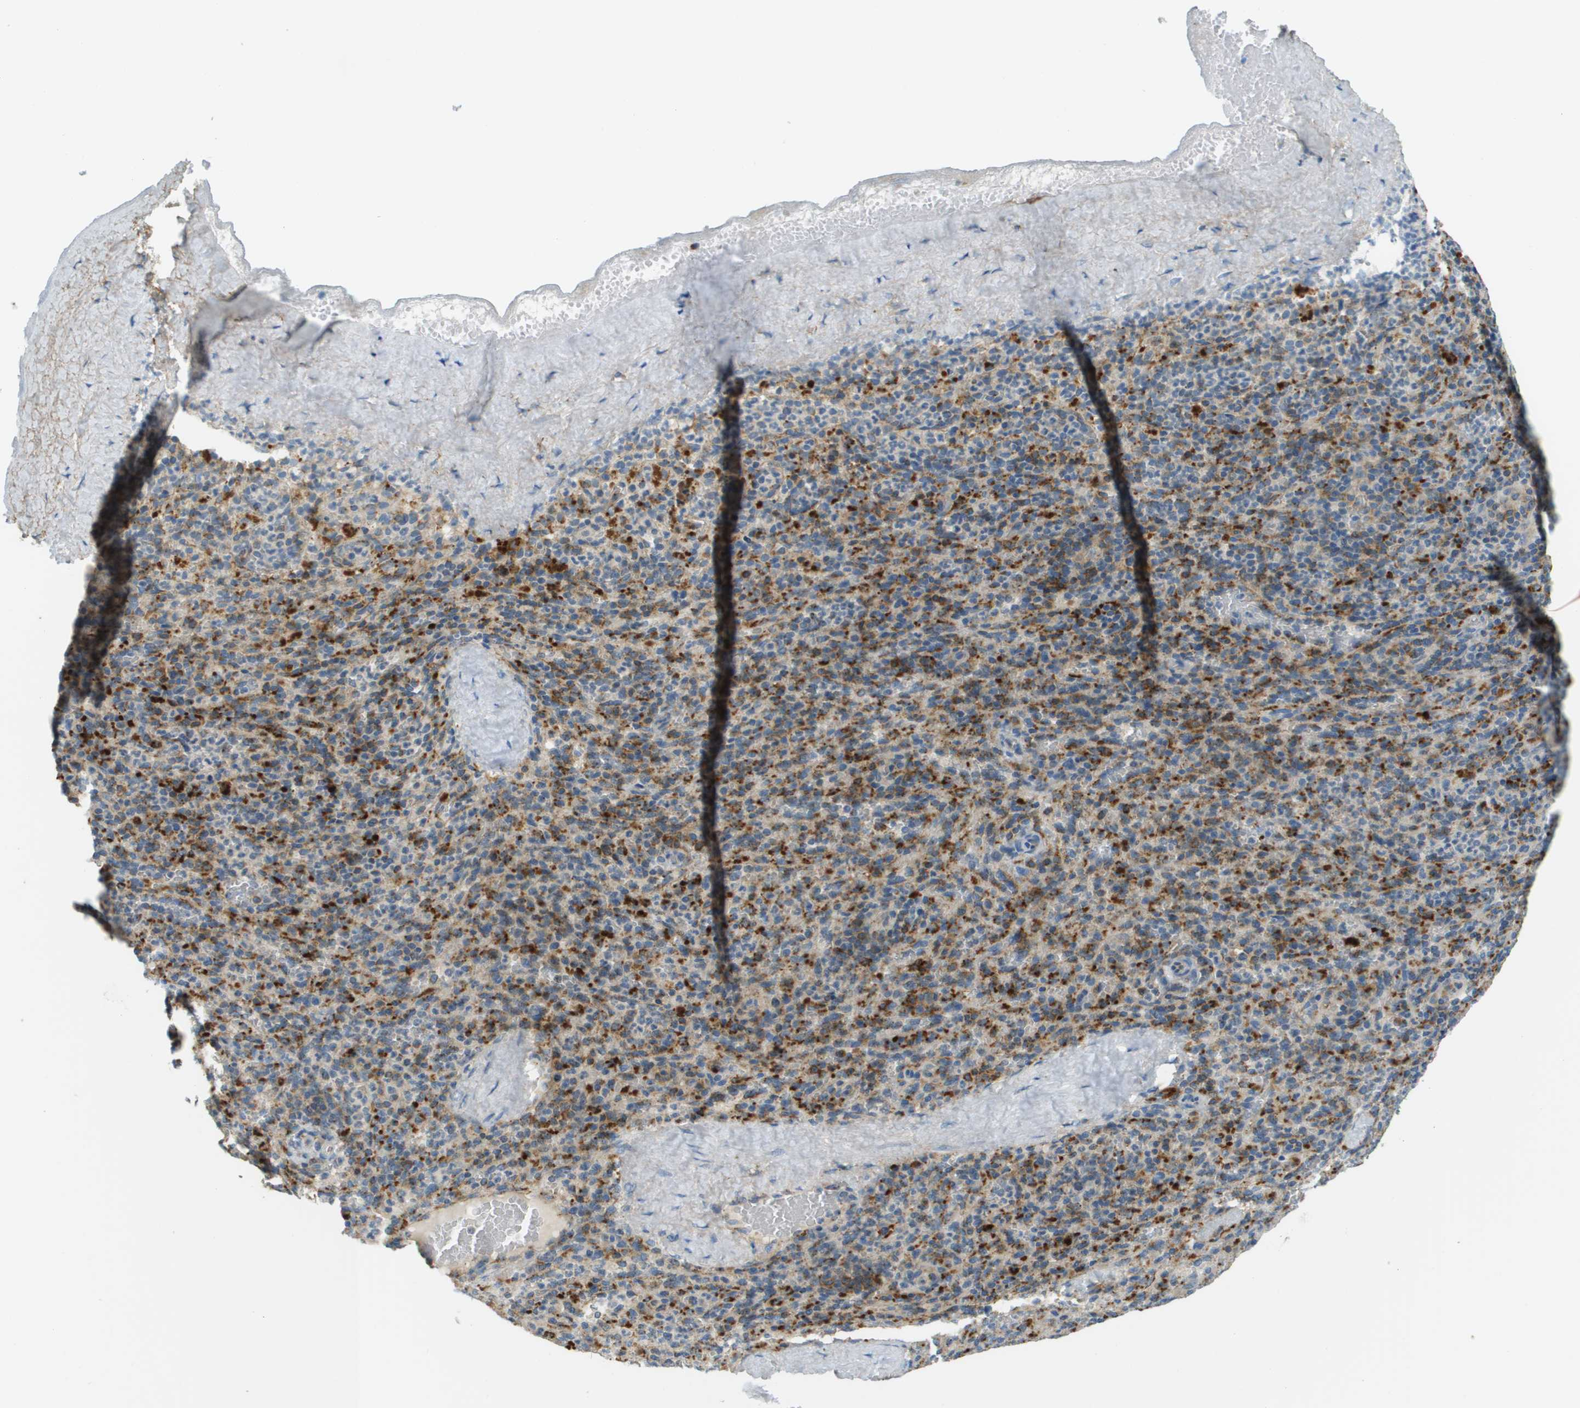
{"staining": {"intensity": "moderate", "quantity": "25%-75%", "location": "cytoplasmic/membranous"}, "tissue": "spleen", "cell_type": "Cells in red pulp", "image_type": "normal", "snomed": [{"axis": "morphology", "description": "Normal tissue, NOS"}, {"axis": "topography", "description": "Spleen"}], "caption": "Immunohistochemistry (IHC) staining of normal spleen, which displays medium levels of moderate cytoplasmic/membranous staining in about 25%-75% of cells in red pulp indicating moderate cytoplasmic/membranous protein expression. The staining was performed using DAB (brown) for protein detection and nuclei were counterstained in hematoxylin (blue).", "gene": "PLBD2", "patient": {"sex": "male", "age": 36}}